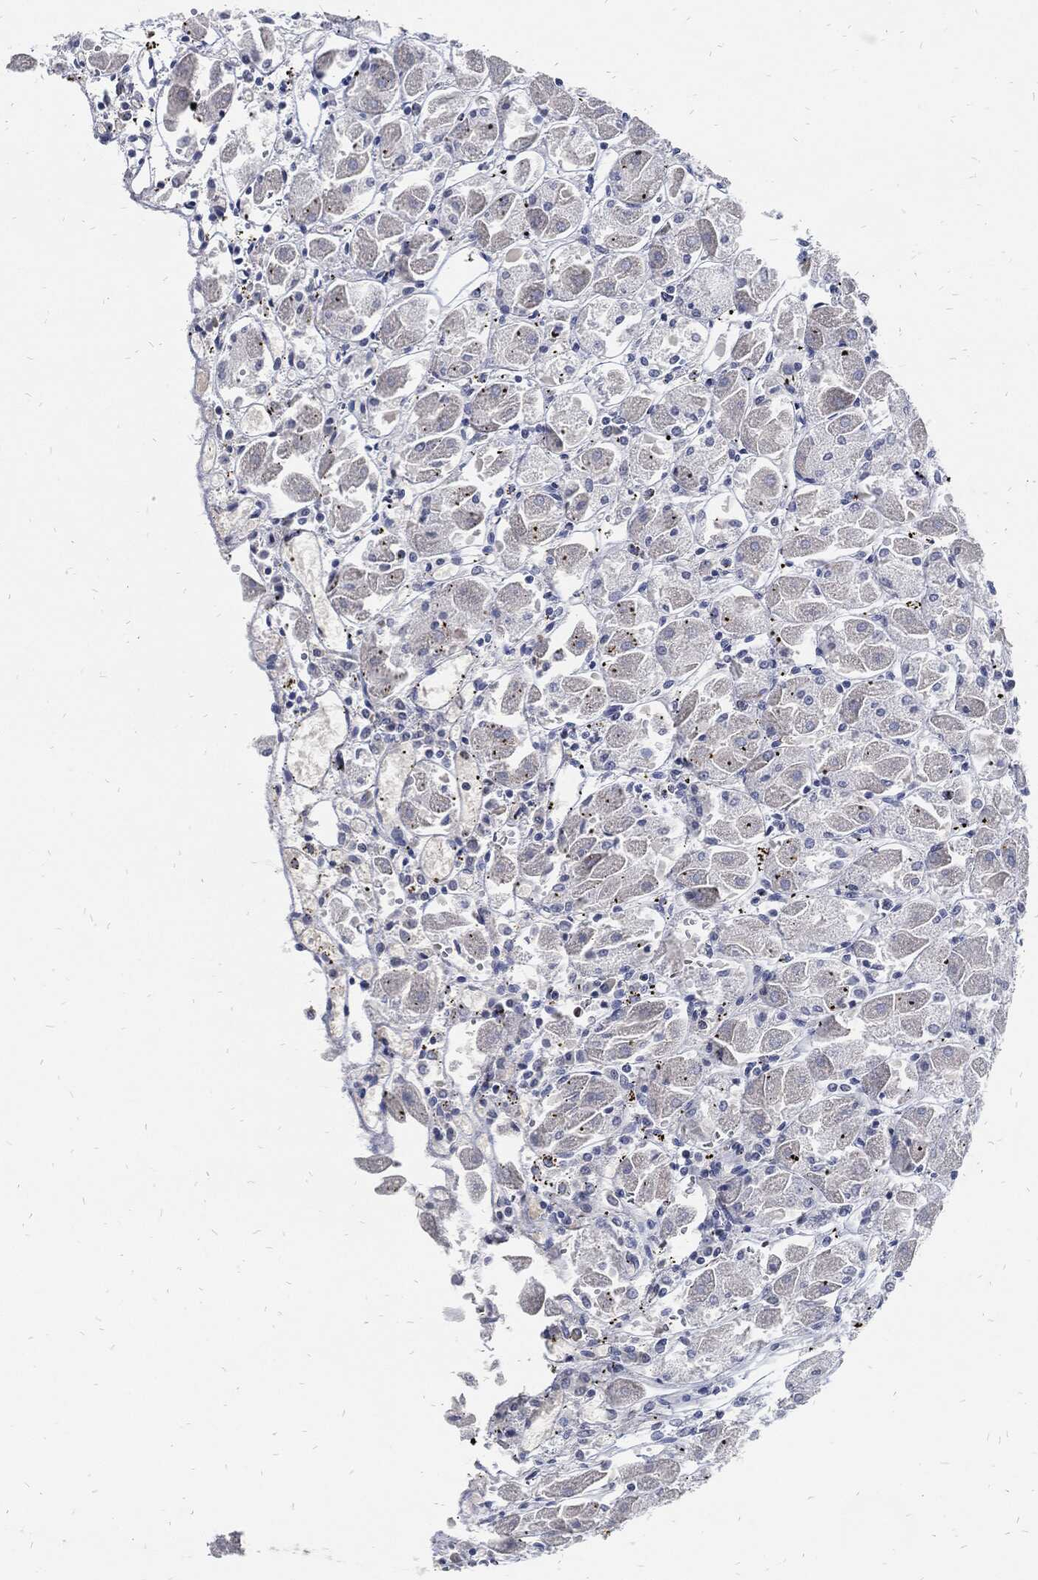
{"staining": {"intensity": "strong", "quantity": "<25%", "location": "nuclear"}, "tissue": "stomach", "cell_type": "Glandular cells", "image_type": "normal", "snomed": [{"axis": "morphology", "description": "Normal tissue, NOS"}, {"axis": "topography", "description": "Stomach"}], "caption": "Protein expression analysis of normal stomach exhibits strong nuclear expression in approximately <25% of glandular cells. (Brightfield microscopy of DAB IHC at high magnification).", "gene": "MKI67", "patient": {"sex": "male", "age": 70}}